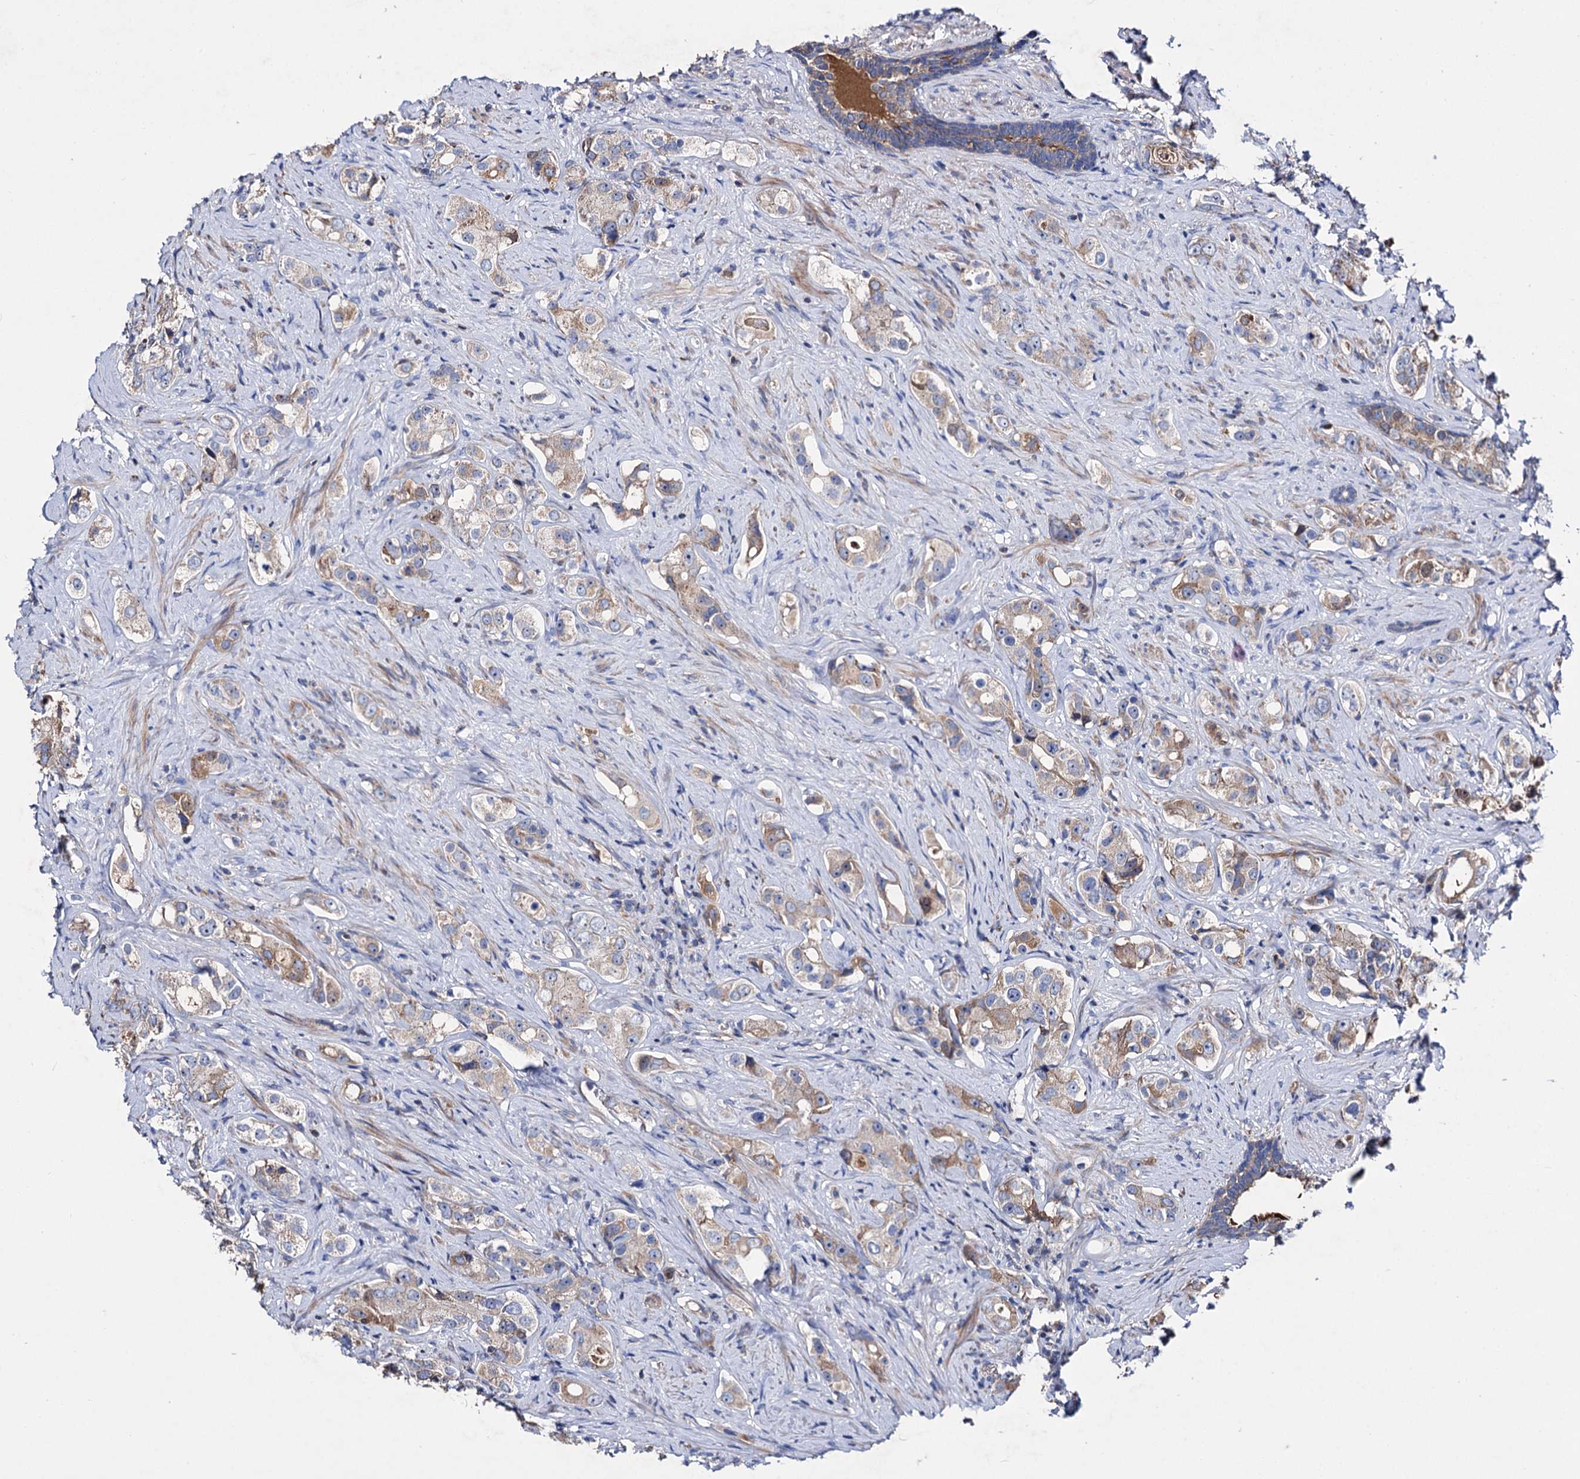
{"staining": {"intensity": "moderate", "quantity": "<25%", "location": "cytoplasmic/membranous"}, "tissue": "prostate cancer", "cell_type": "Tumor cells", "image_type": "cancer", "snomed": [{"axis": "morphology", "description": "Adenocarcinoma, High grade"}, {"axis": "topography", "description": "Prostate"}], "caption": "Protein expression analysis of prostate high-grade adenocarcinoma reveals moderate cytoplasmic/membranous staining in about <25% of tumor cells. The protein is shown in brown color, while the nuclei are stained blue.", "gene": "CLPB", "patient": {"sex": "male", "age": 63}}